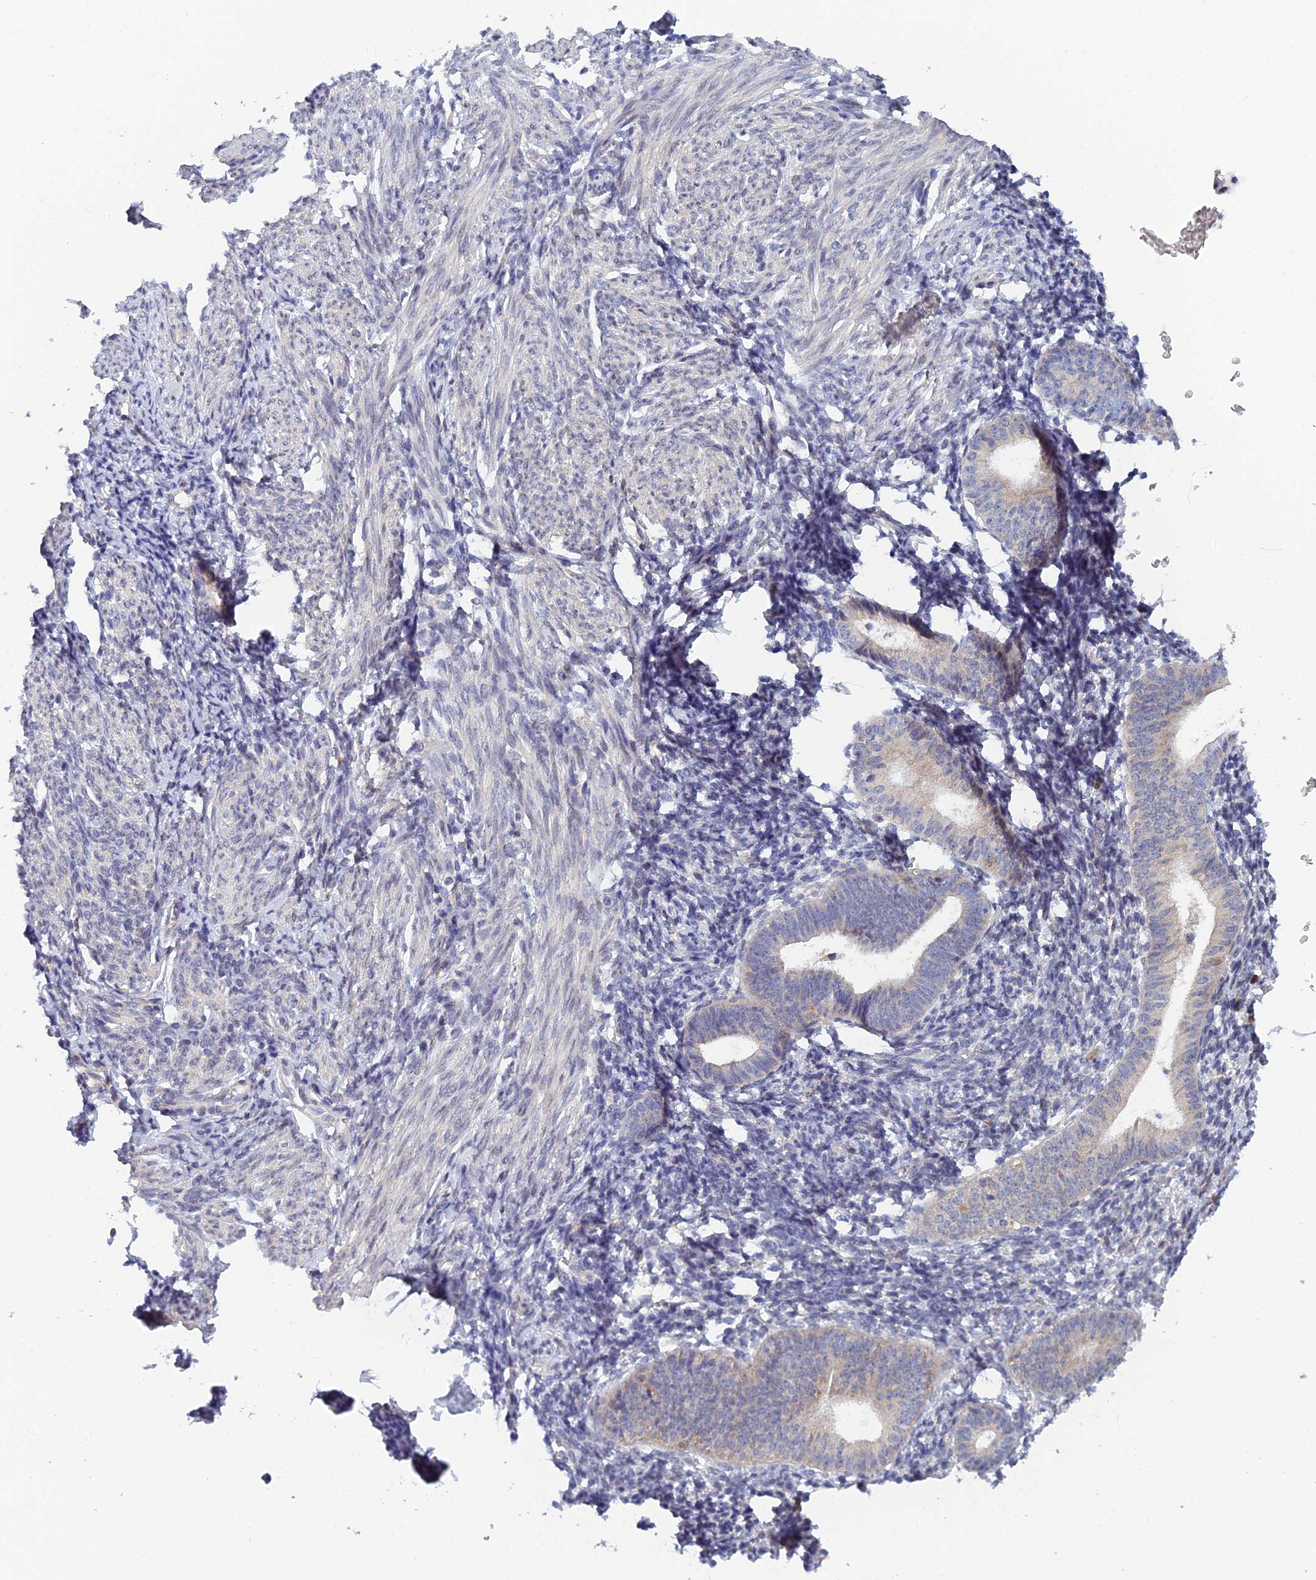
{"staining": {"intensity": "negative", "quantity": "none", "location": "none"}, "tissue": "endometrium", "cell_type": "Cells in endometrial stroma", "image_type": "normal", "snomed": [{"axis": "morphology", "description": "Normal tissue, NOS"}, {"axis": "morphology", "description": "Adenocarcinoma, NOS"}, {"axis": "topography", "description": "Endometrium"}], "caption": "Histopathology image shows no significant protein expression in cells in endometrial stroma of unremarkable endometrium. (Stains: DAB (3,3'-diaminobenzidine) immunohistochemistry (IHC) with hematoxylin counter stain, Microscopy: brightfield microscopy at high magnification).", "gene": "SRA1", "patient": {"sex": "female", "age": 57}}